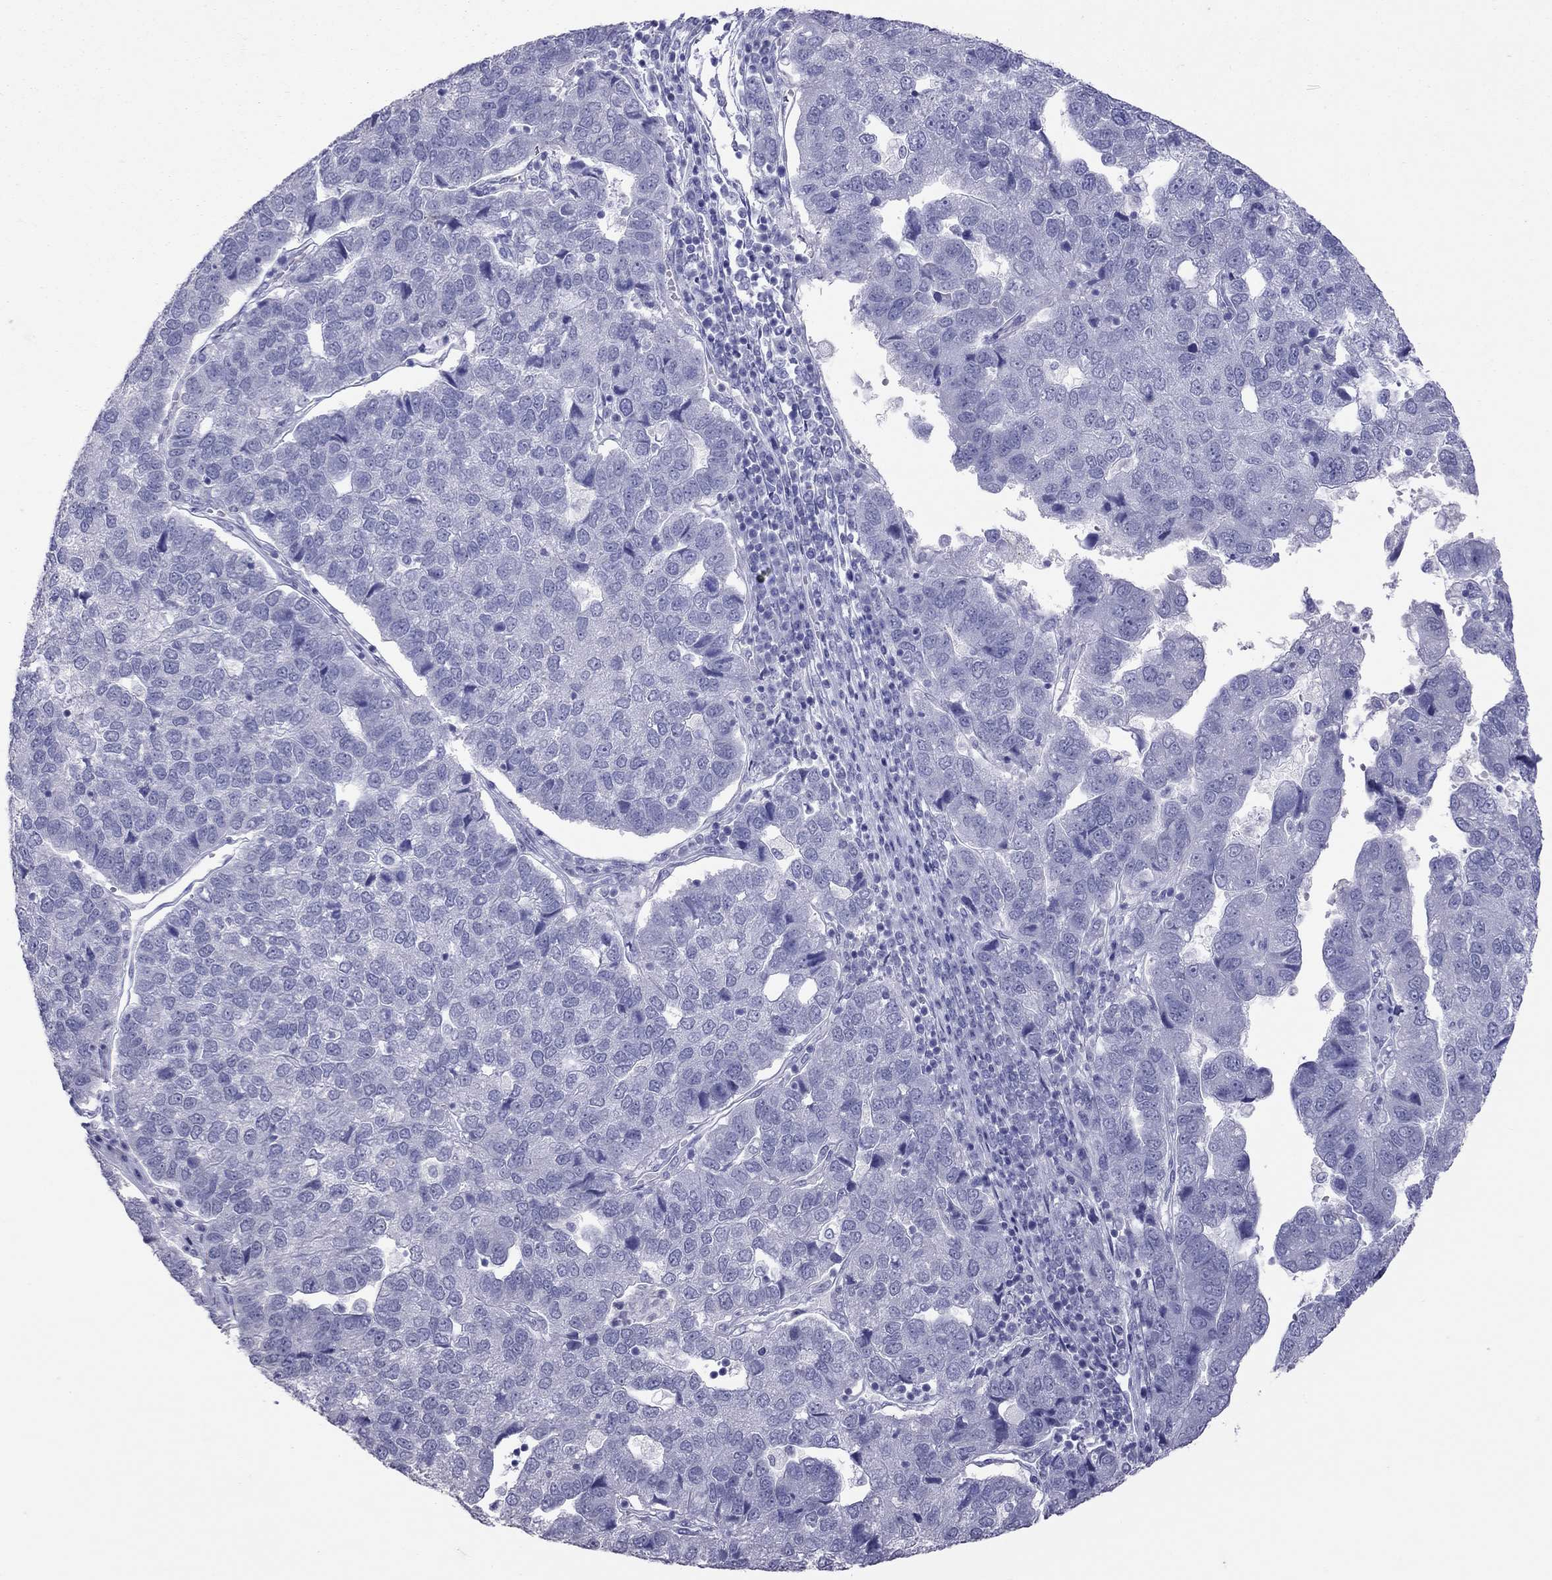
{"staining": {"intensity": "negative", "quantity": "none", "location": "none"}, "tissue": "pancreatic cancer", "cell_type": "Tumor cells", "image_type": "cancer", "snomed": [{"axis": "morphology", "description": "Adenocarcinoma, NOS"}, {"axis": "topography", "description": "Pancreas"}], "caption": "Pancreatic adenocarcinoma stained for a protein using immunohistochemistry (IHC) shows no staining tumor cells.", "gene": "MUC16", "patient": {"sex": "female", "age": 61}}